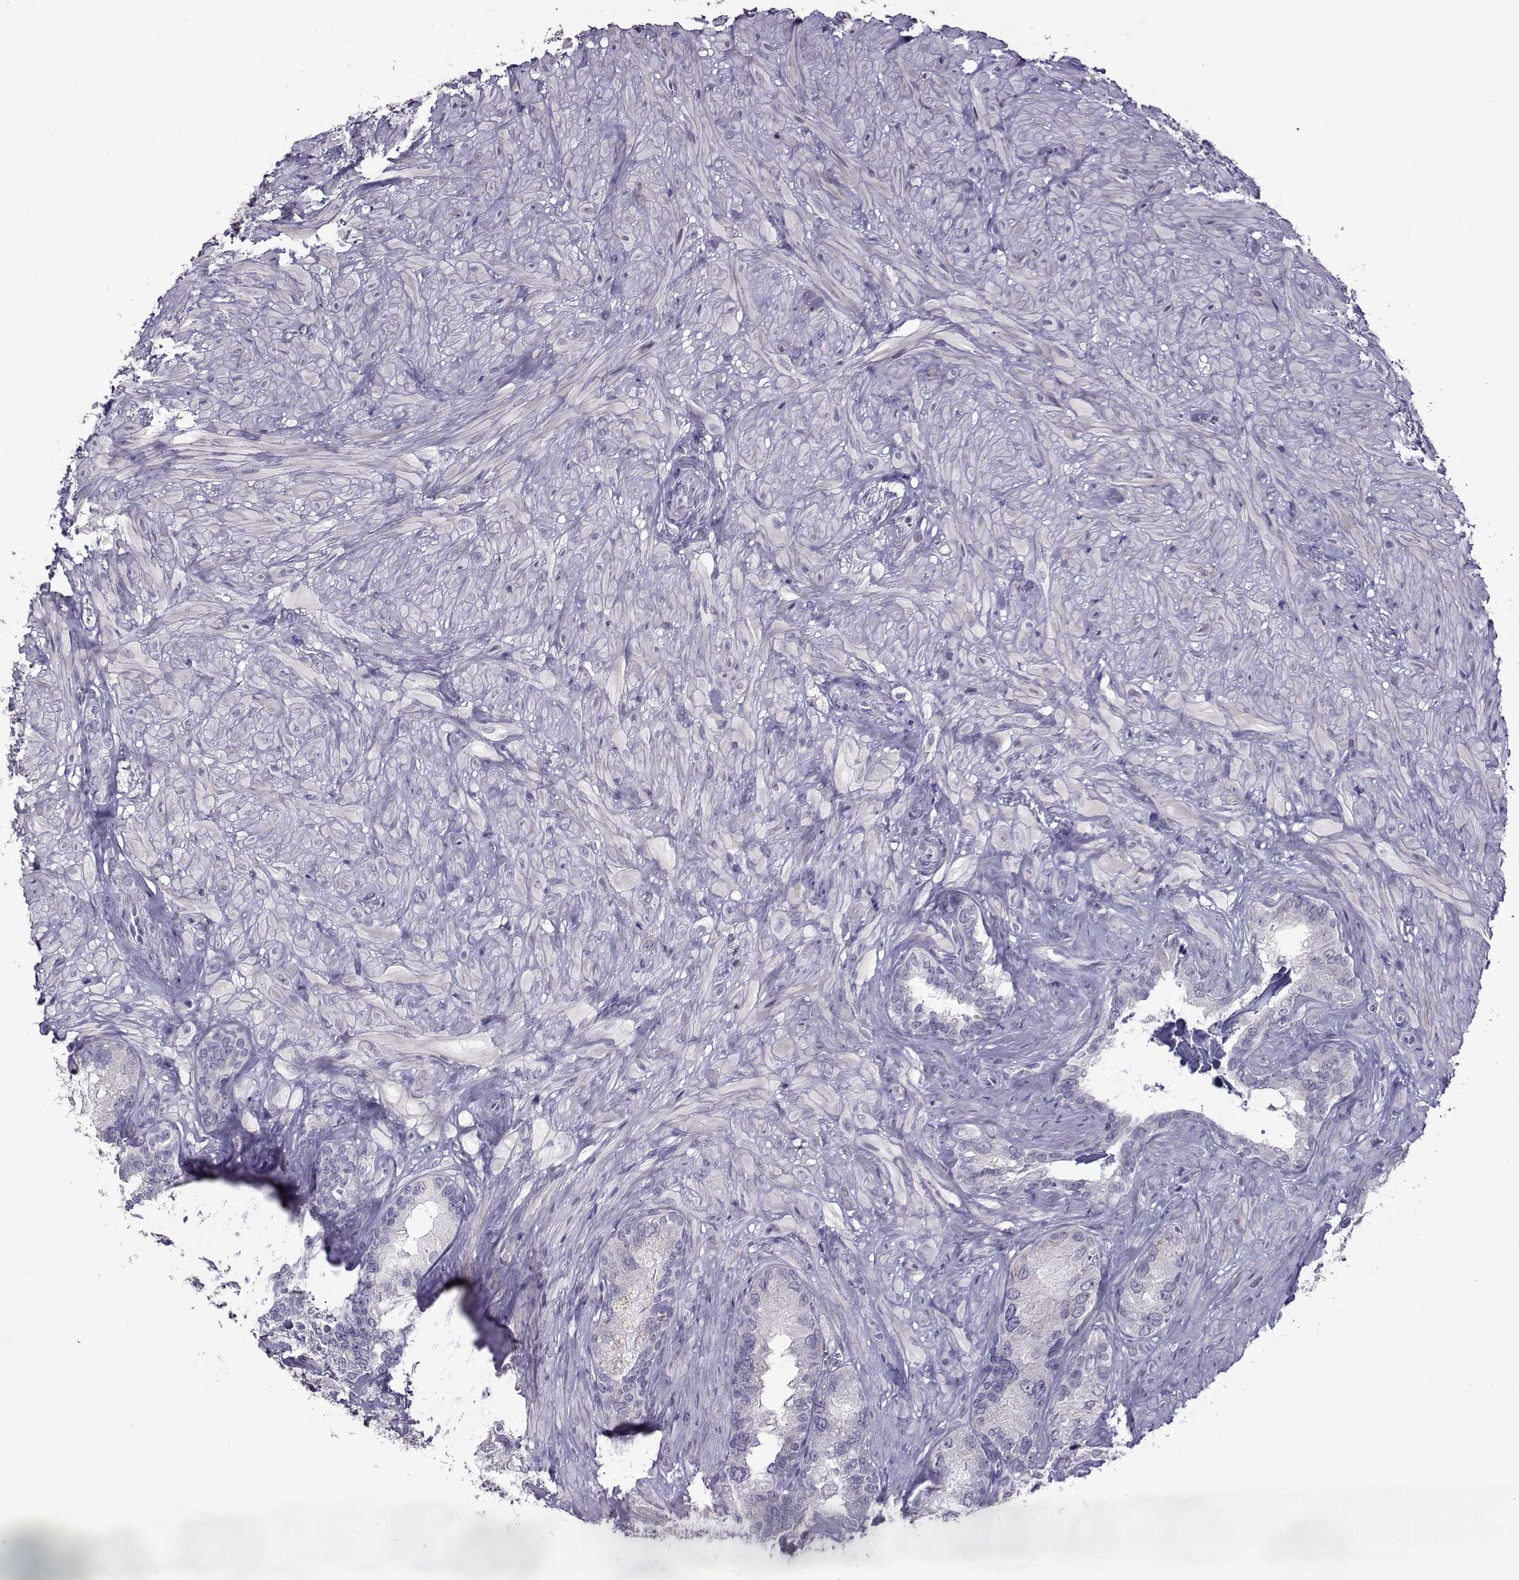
{"staining": {"intensity": "negative", "quantity": "none", "location": "none"}, "tissue": "seminal vesicle", "cell_type": "Glandular cells", "image_type": "normal", "snomed": [{"axis": "morphology", "description": "Normal tissue, NOS"}, {"axis": "topography", "description": "Seminal veicle"}], "caption": "The immunohistochemistry (IHC) photomicrograph has no significant expression in glandular cells of seminal vesicle. The staining was performed using DAB to visualize the protein expression in brown, while the nuclei were stained in blue with hematoxylin (Magnification: 20x).", "gene": "CRYBB1", "patient": {"sex": "male", "age": 72}}